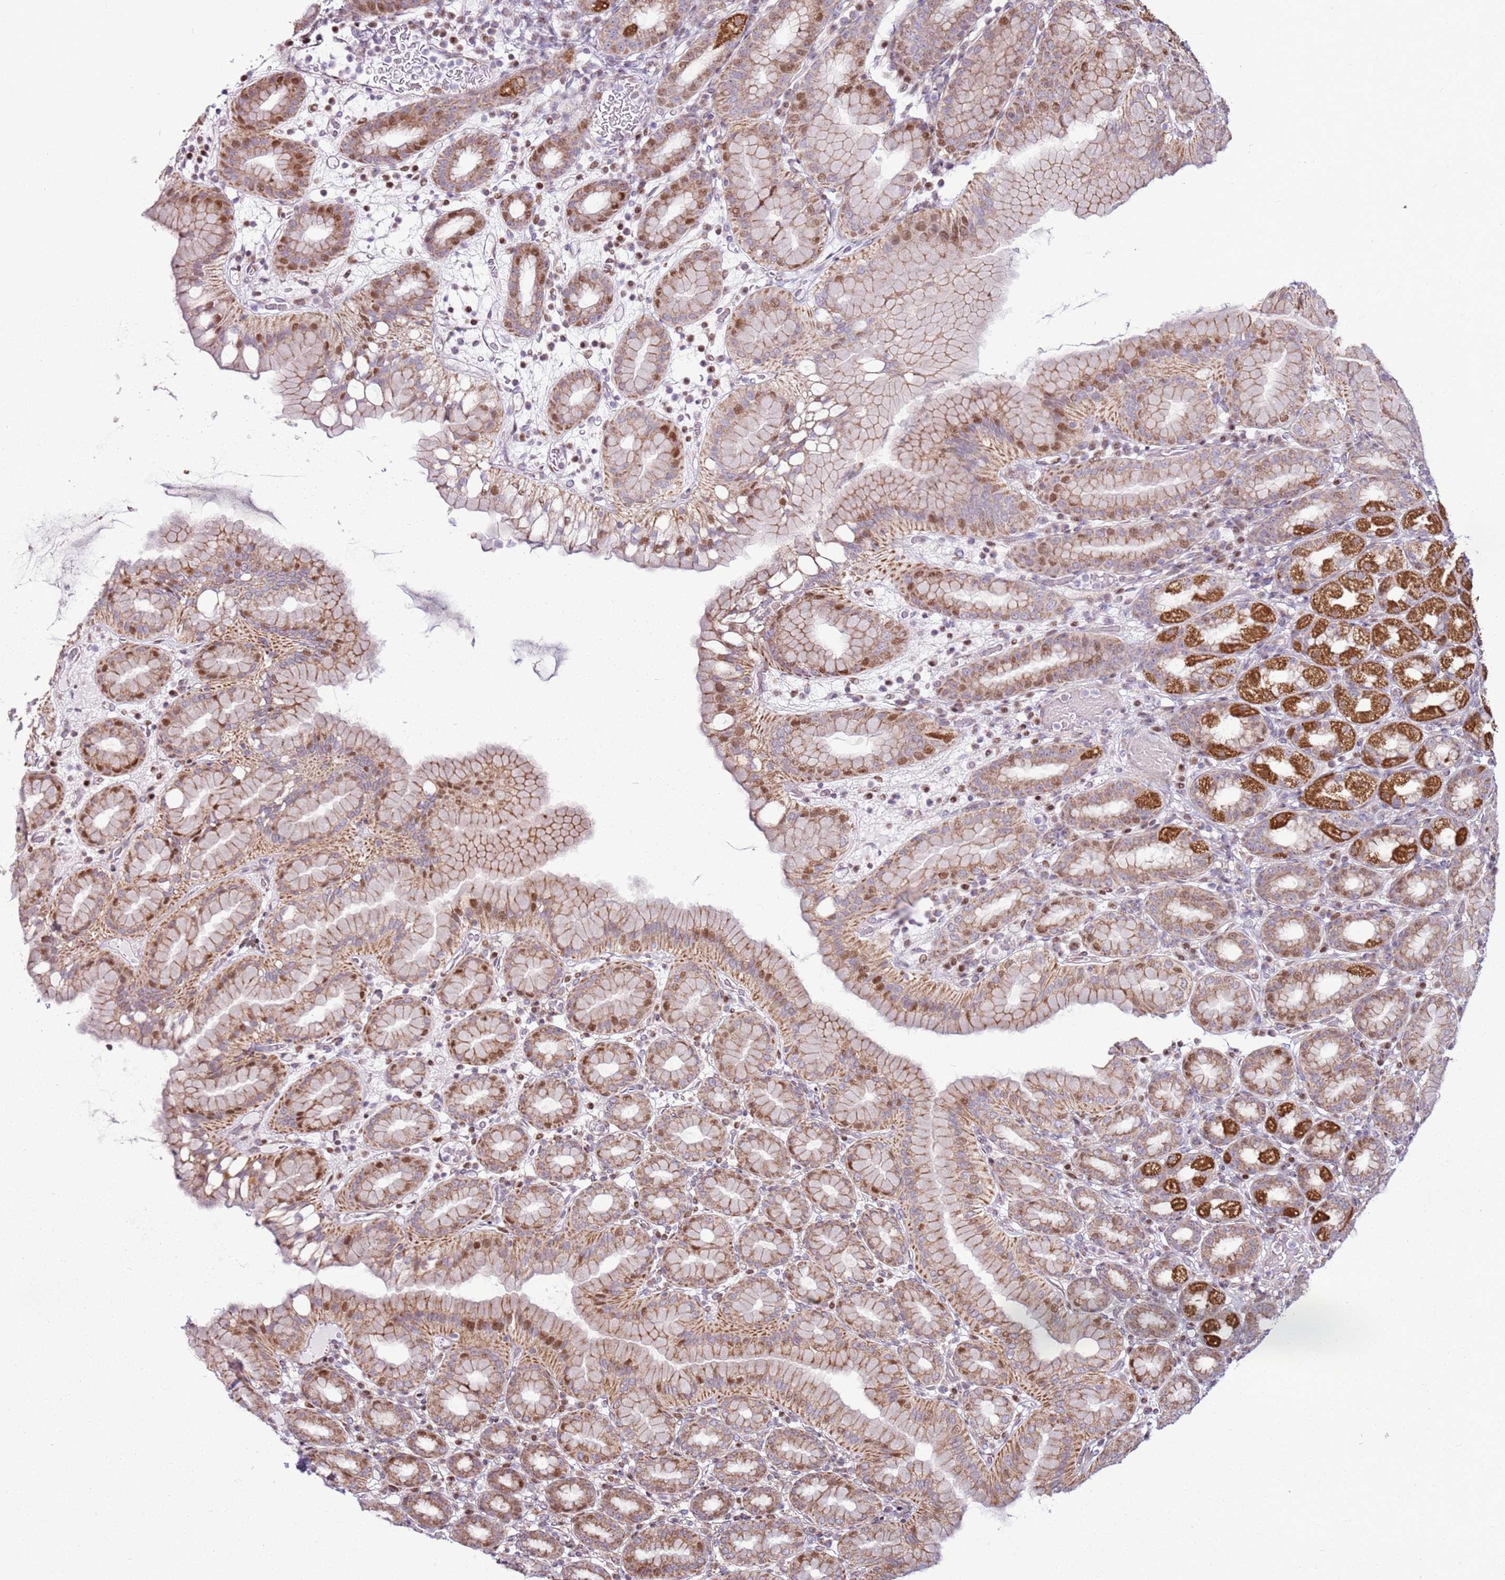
{"staining": {"intensity": "moderate", "quantity": ">75%", "location": "cytoplasmic/membranous,nuclear"}, "tissue": "stomach", "cell_type": "Glandular cells", "image_type": "normal", "snomed": [{"axis": "morphology", "description": "Normal tissue, NOS"}, {"axis": "topography", "description": "Stomach, upper"}], "caption": "Glandular cells exhibit moderate cytoplasmic/membranous,nuclear staining in approximately >75% of cells in benign stomach.", "gene": "PCTP", "patient": {"sex": "male", "age": 68}}